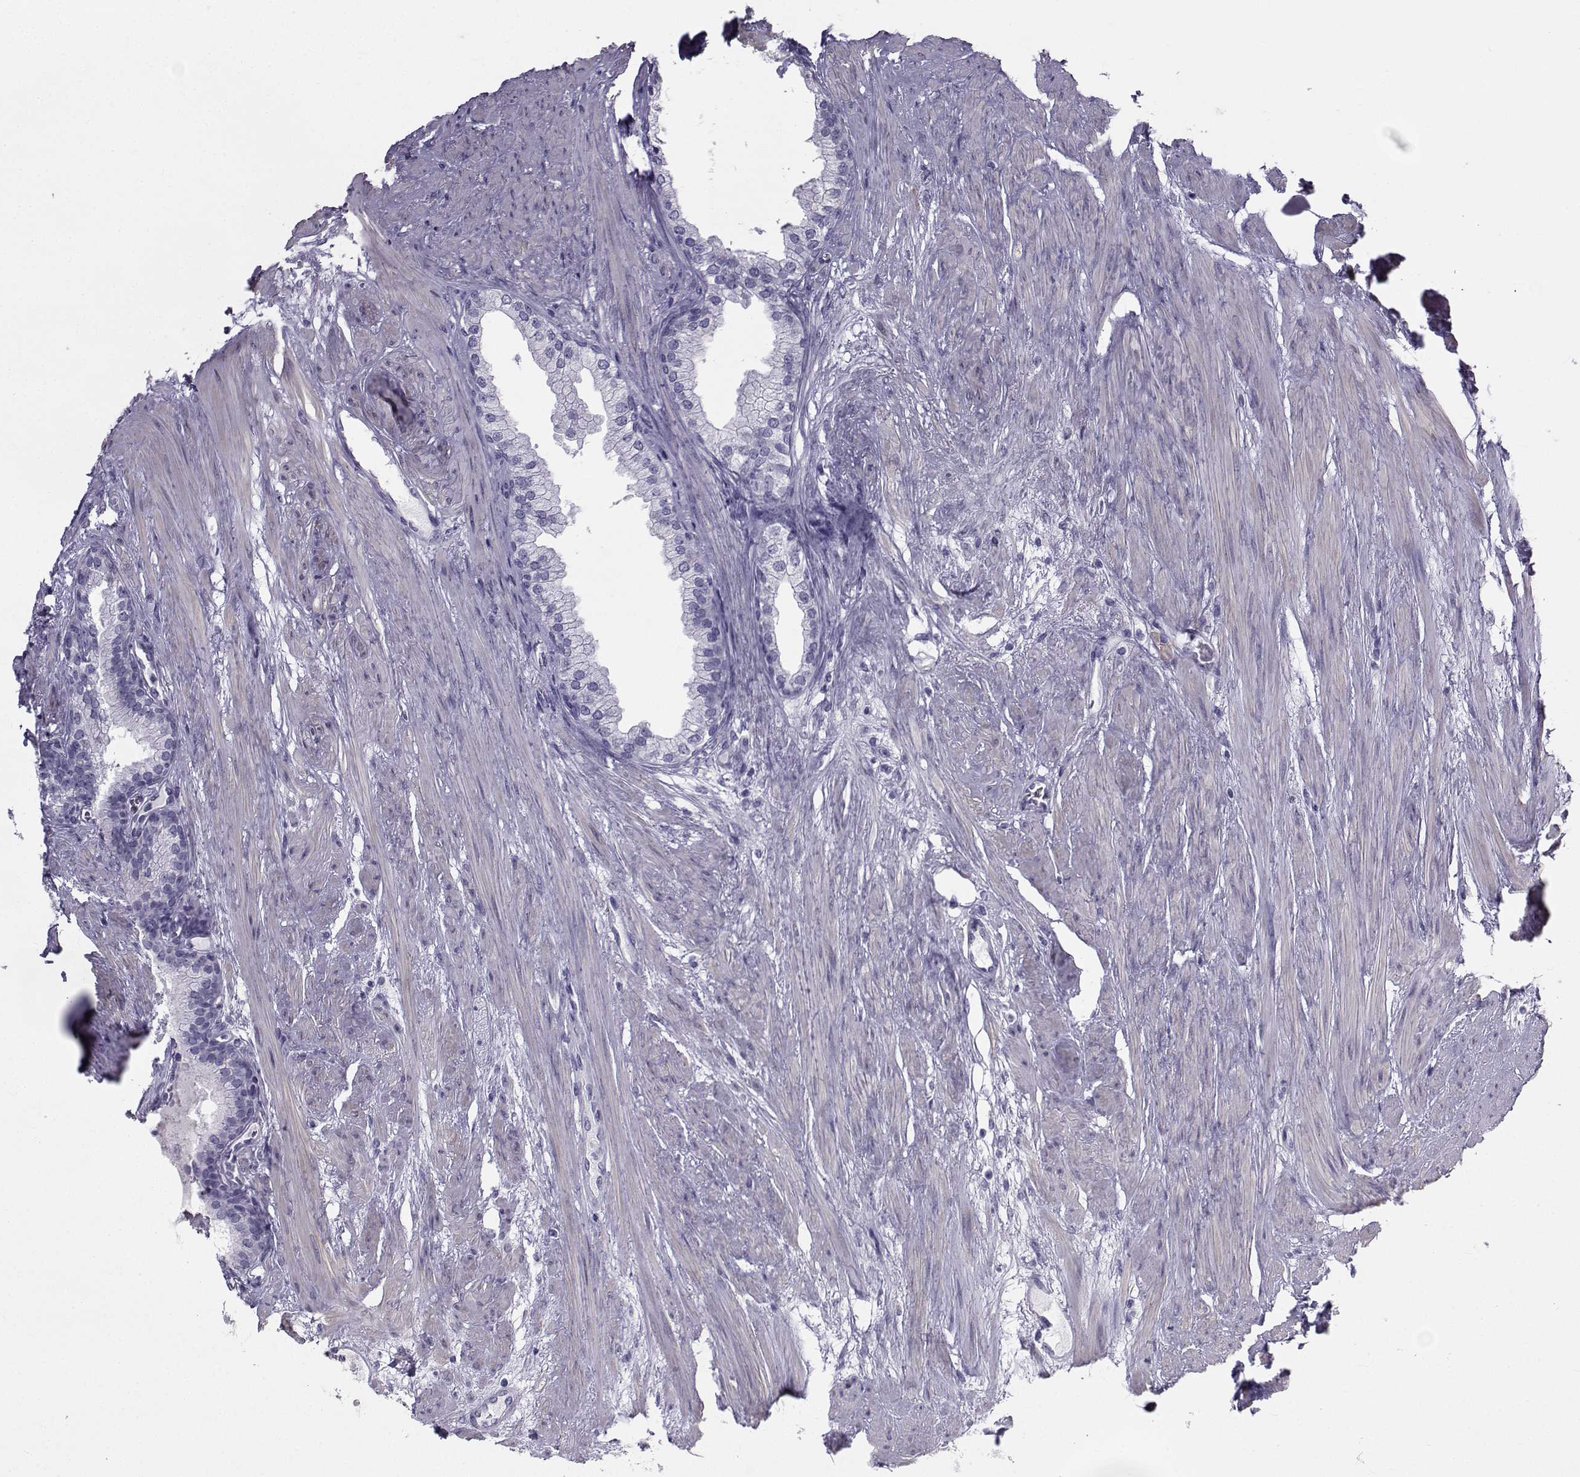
{"staining": {"intensity": "negative", "quantity": "none", "location": "none"}, "tissue": "prostate cancer", "cell_type": "Tumor cells", "image_type": "cancer", "snomed": [{"axis": "morphology", "description": "Adenocarcinoma, NOS"}, {"axis": "topography", "description": "Prostate"}], "caption": "Micrograph shows no significant protein expression in tumor cells of adenocarcinoma (prostate).", "gene": "SPANXD", "patient": {"sex": "male", "age": 69}}